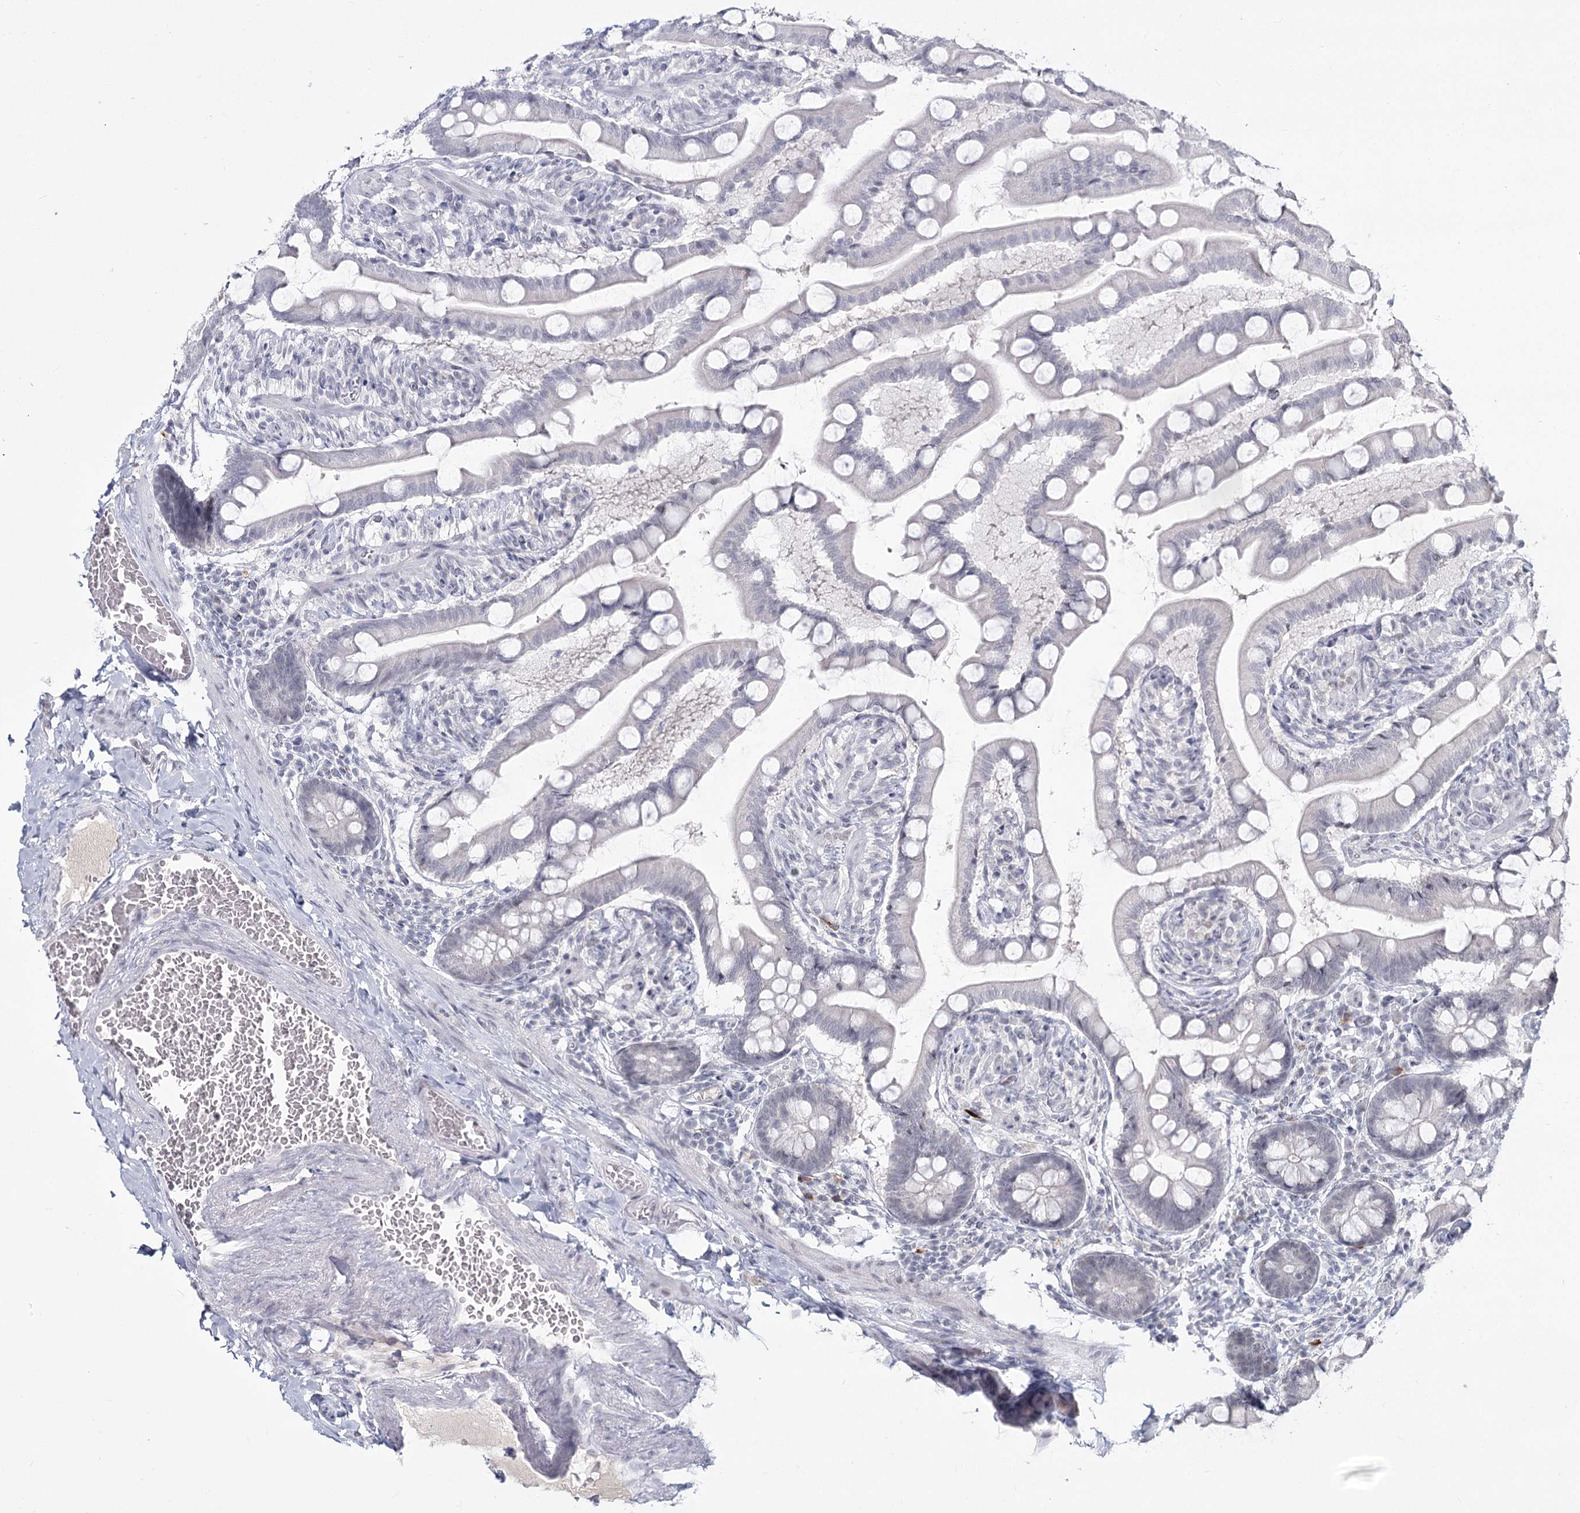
{"staining": {"intensity": "negative", "quantity": "none", "location": "none"}, "tissue": "small intestine", "cell_type": "Glandular cells", "image_type": "normal", "snomed": [{"axis": "morphology", "description": "Normal tissue, NOS"}, {"axis": "topography", "description": "Small intestine"}], "caption": "Small intestine was stained to show a protein in brown. There is no significant positivity in glandular cells. (Stains: DAB IHC with hematoxylin counter stain, Microscopy: brightfield microscopy at high magnification).", "gene": "LY6G5C", "patient": {"sex": "male", "age": 41}}